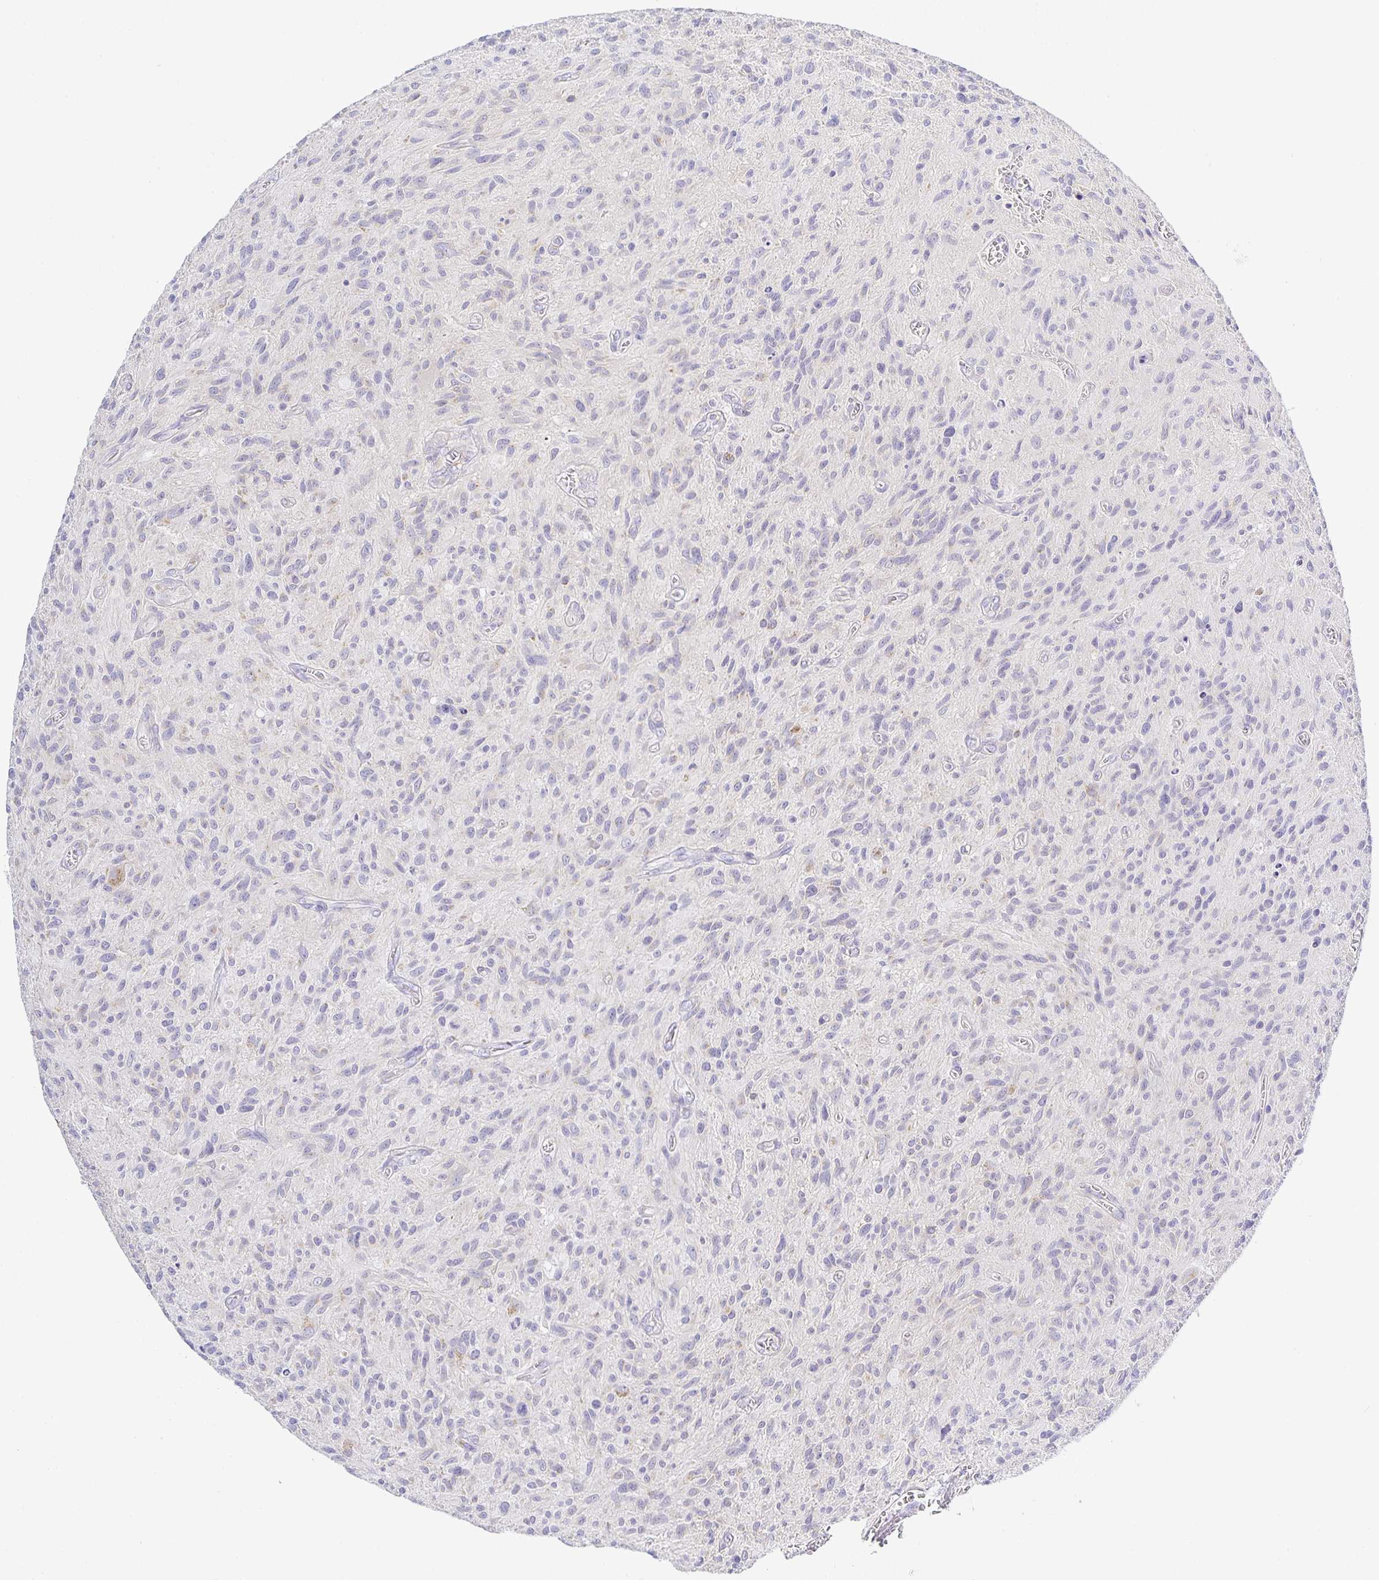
{"staining": {"intensity": "negative", "quantity": "none", "location": "none"}, "tissue": "glioma", "cell_type": "Tumor cells", "image_type": "cancer", "snomed": [{"axis": "morphology", "description": "Glioma, malignant, High grade"}, {"axis": "topography", "description": "Brain"}], "caption": "Immunohistochemistry image of neoplastic tissue: glioma stained with DAB displays no significant protein expression in tumor cells.", "gene": "OPALIN", "patient": {"sex": "male", "age": 75}}